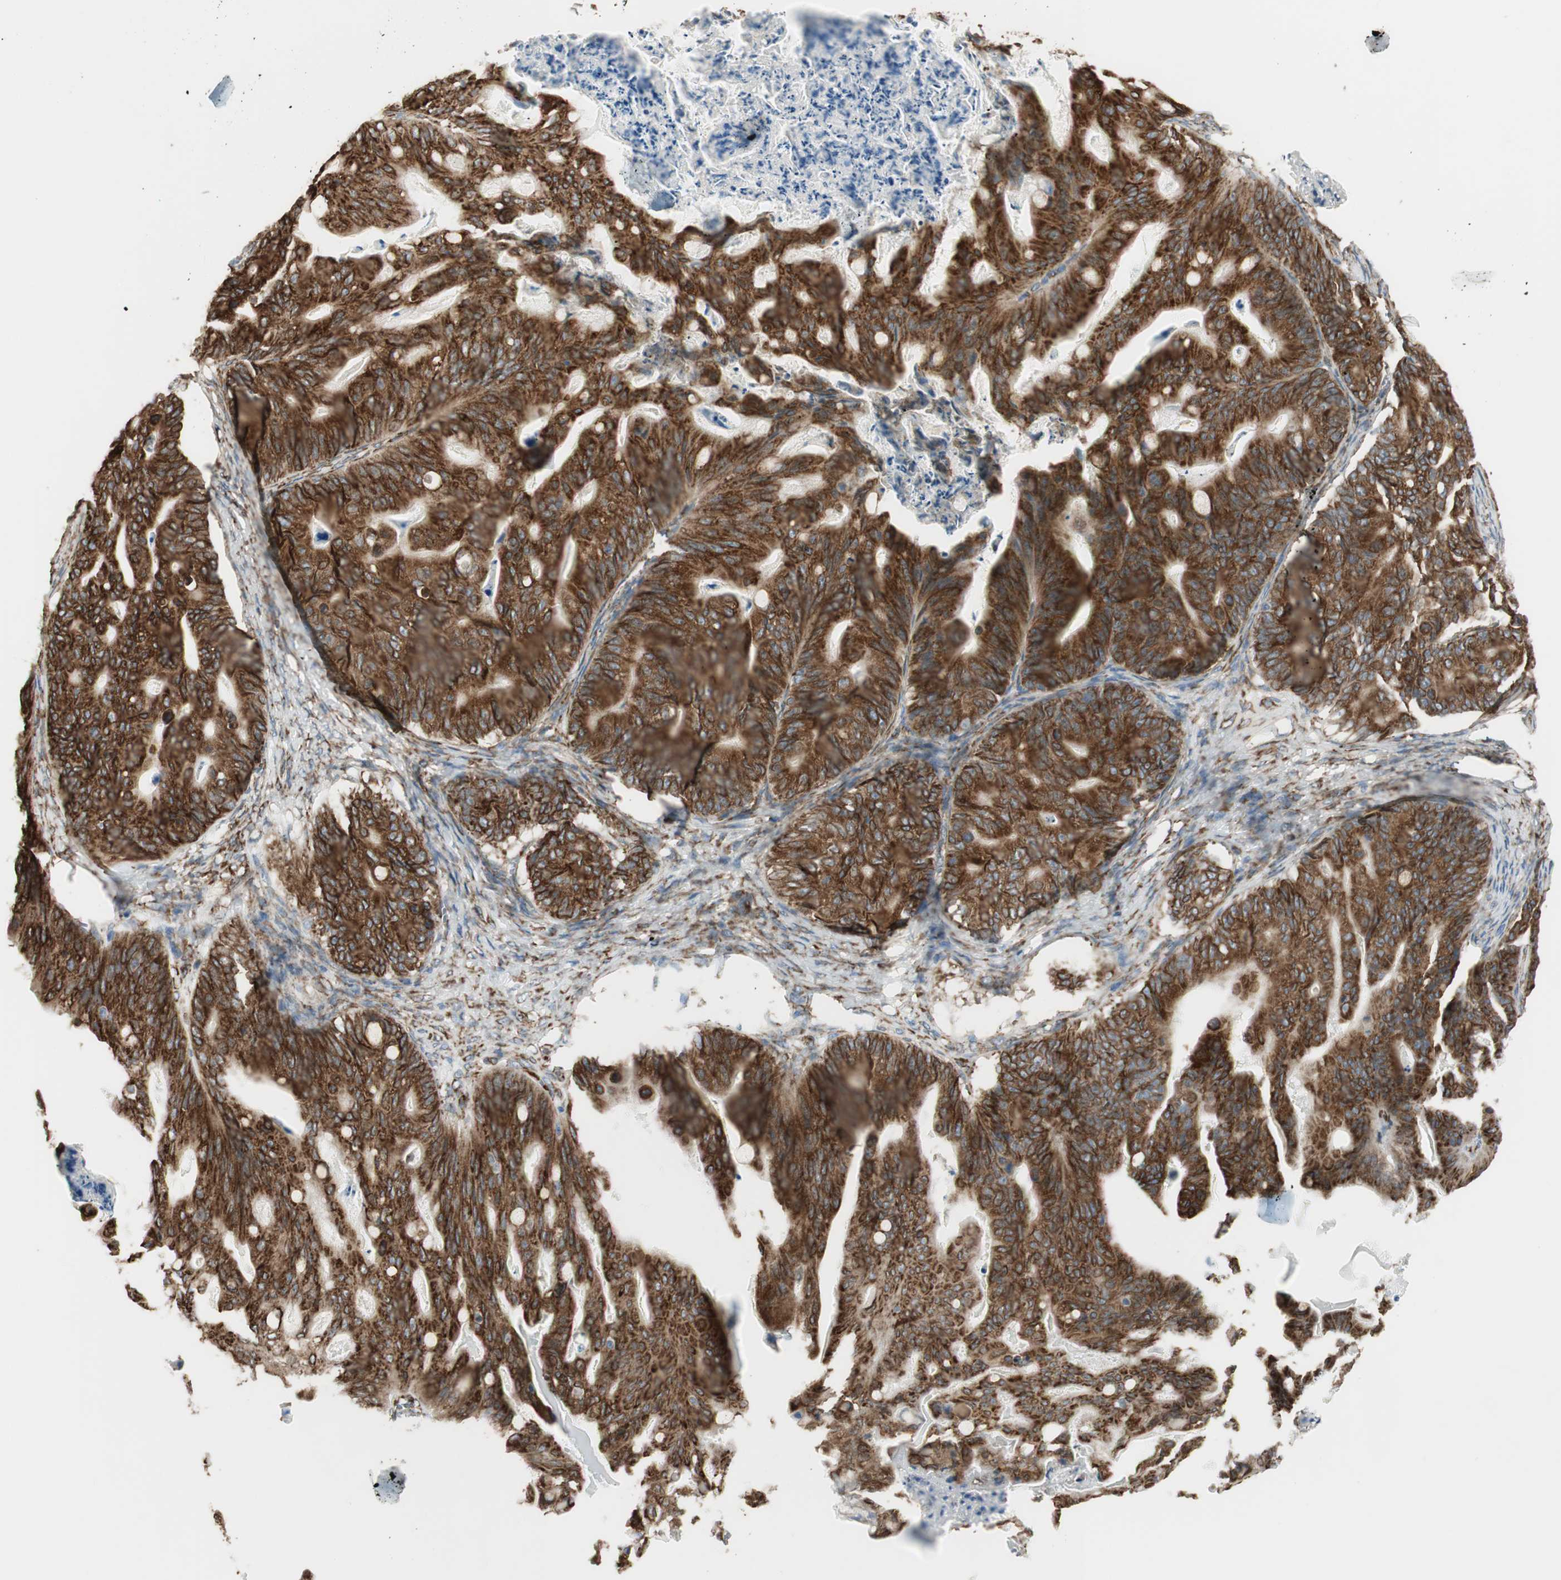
{"staining": {"intensity": "strong", "quantity": ">75%", "location": "cytoplasmic/membranous"}, "tissue": "ovarian cancer", "cell_type": "Tumor cells", "image_type": "cancer", "snomed": [{"axis": "morphology", "description": "Cystadenocarcinoma, mucinous, NOS"}, {"axis": "topography", "description": "Ovary"}], "caption": "Immunohistochemical staining of human ovarian cancer (mucinous cystadenocarcinoma) demonstrates strong cytoplasmic/membranous protein positivity in approximately >75% of tumor cells. The staining was performed using DAB (3,3'-diaminobenzidine), with brown indicating positive protein expression. Nuclei are stained blue with hematoxylin.", "gene": "RRBP1", "patient": {"sex": "female", "age": 36}}